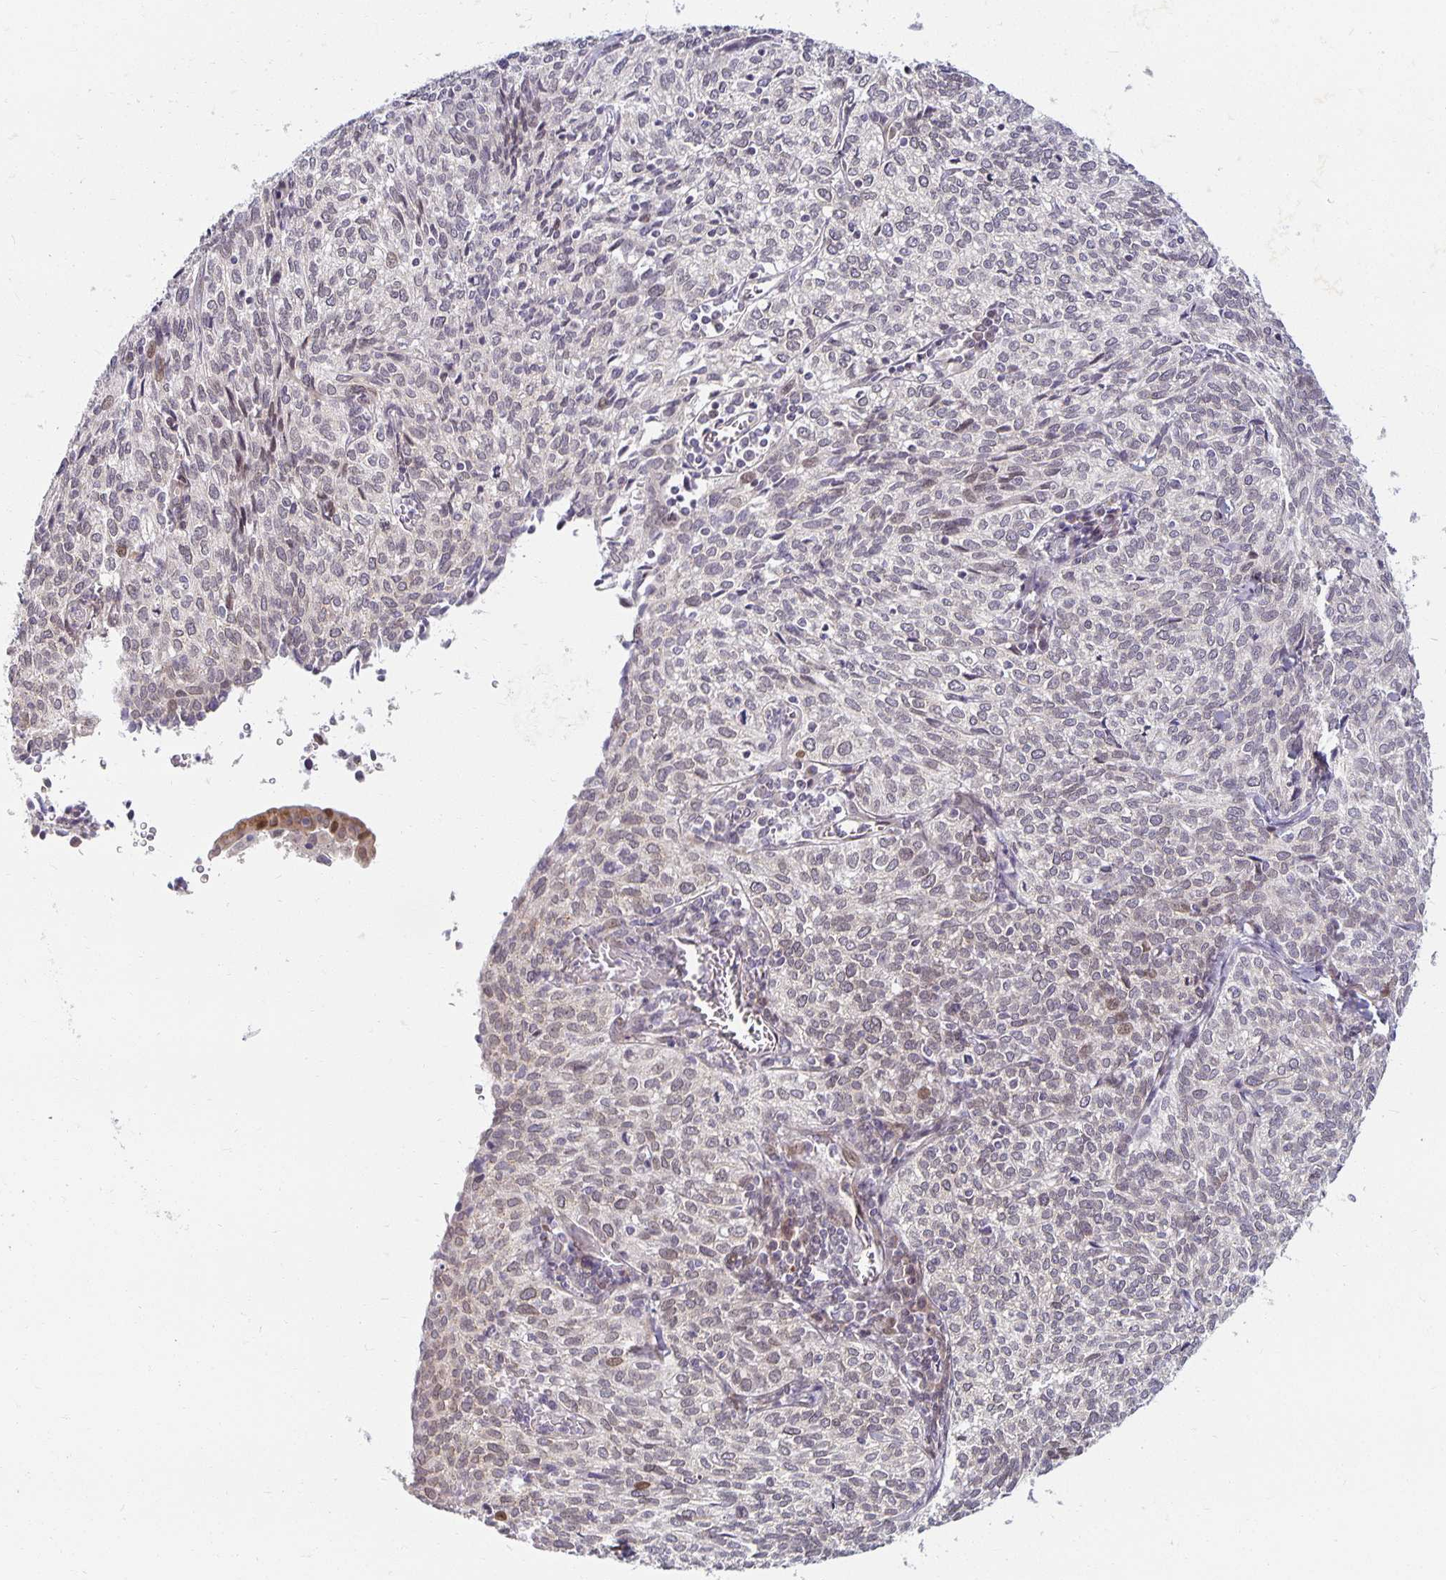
{"staining": {"intensity": "weak", "quantity": "<25%", "location": "nuclear"}, "tissue": "cervical cancer", "cell_type": "Tumor cells", "image_type": "cancer", "snomed": [{"axis": "morphology", "description": "Normal tissue, NOS"}, {"axis": "morphology", "description": "Squamous cell carcinoma, NOS"}, {"axis": "topography", "description": "Vagina"}, {"axis": "topography", "description": "Cervix"}], "caption": "Tumor cells are negative for brown protein staining in cervical cancer (squamous cell carcinoma).", "gene": "EHF", "patient": {"sex": "female", "age": 45}}